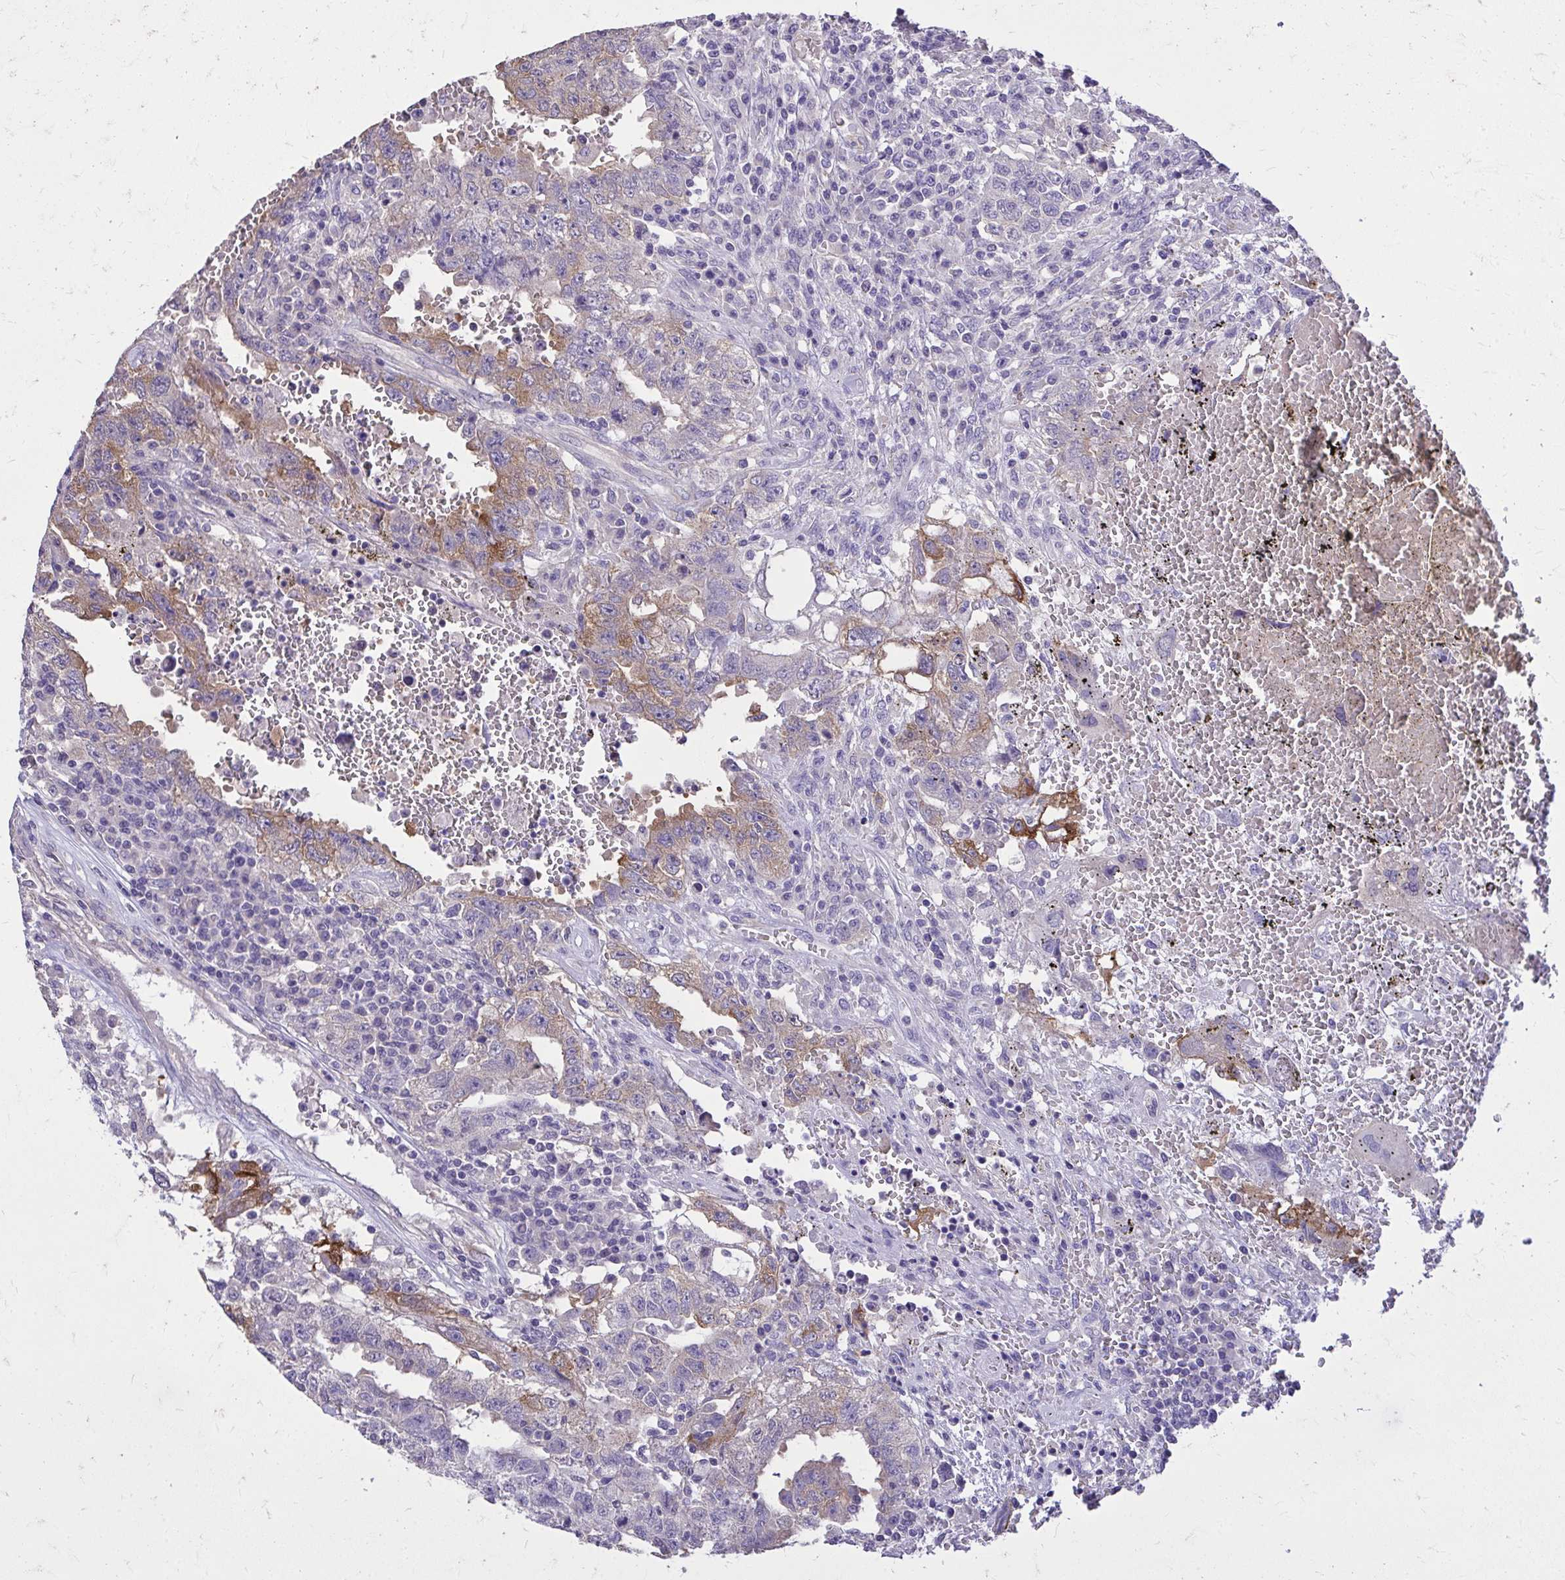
{"staining": {"intensity": "moderate", "quantity": "25%-75%", "location": "cytoplasmic/membranous"}, "tissue": "testis cancer", "cell_type": "Tumor cells", "image_type": "cancer", "snomed": [{"axis": "morphology", "description": "Carcinoma, Embryonal, NOS"}, {"axis": "topography", "description": "Testis"}], "caption": "Protein positivity by IHC reveals moderate cytoplasmic/membranous staining in approximately 25%-75% of tumor cells in testis embryonal carcinoma. Nuclei are stained in blue.", "gene": "EPB41L1", "patient": {"sex": "male", "age": 26}}